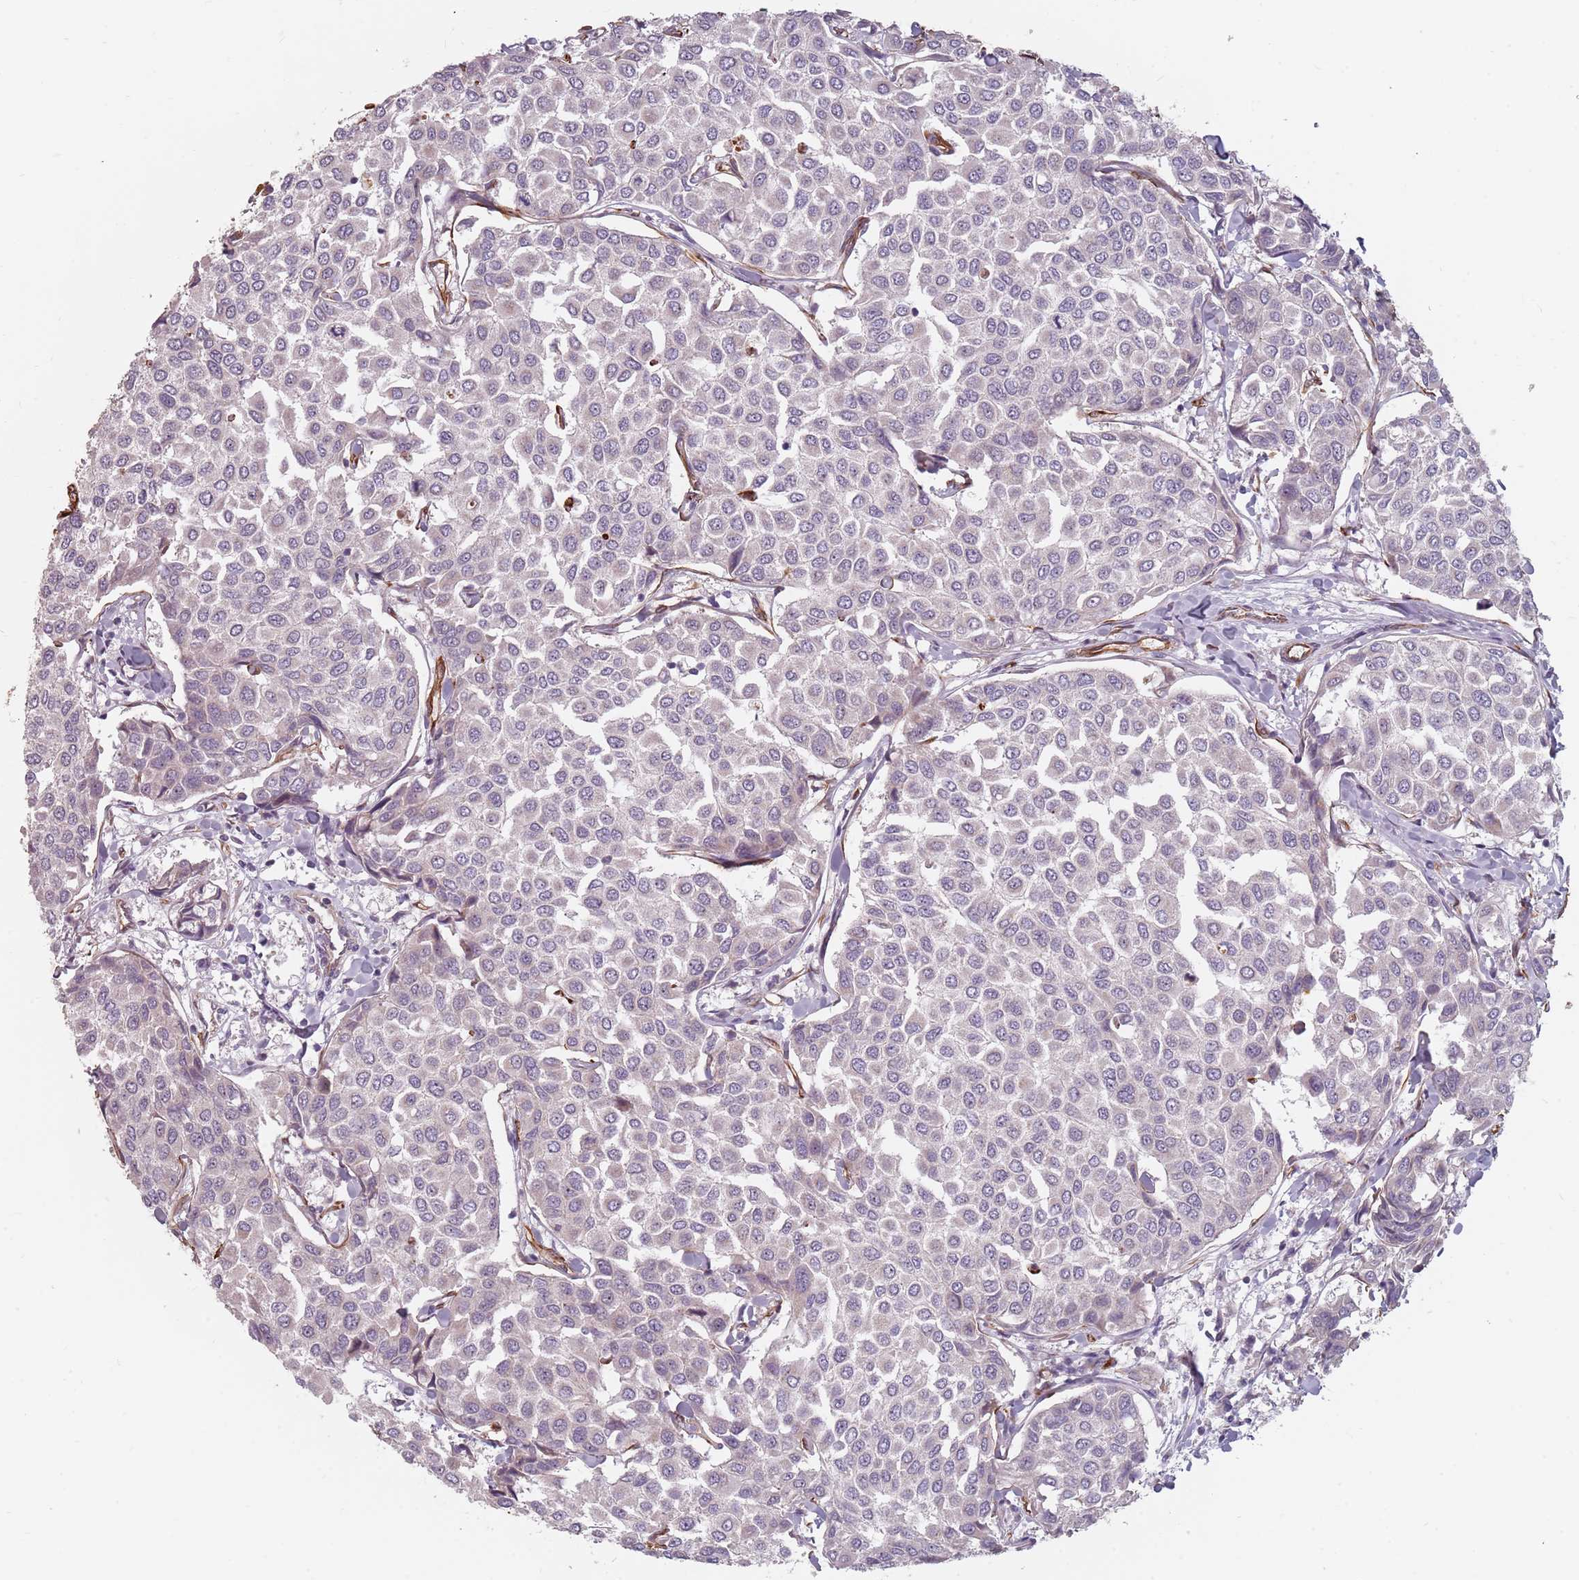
{"staining": {"intensity": "negative", "quantity": "none", "location": "none"}, "tissue": "breast cancer", "cell_type": "Tumor cells", "image_type": "cancer", "snomed": [{"axis": "morphology", "description": "Duct carcinoma"}, {"axis": "topography", "description": "Breast"}], "caption": "IHC of human intraductal carcinoma (breast) shows no expression in tumor cells.", "gene": "GAS2L3", "patient": {"sex": "female", "age": 55}}